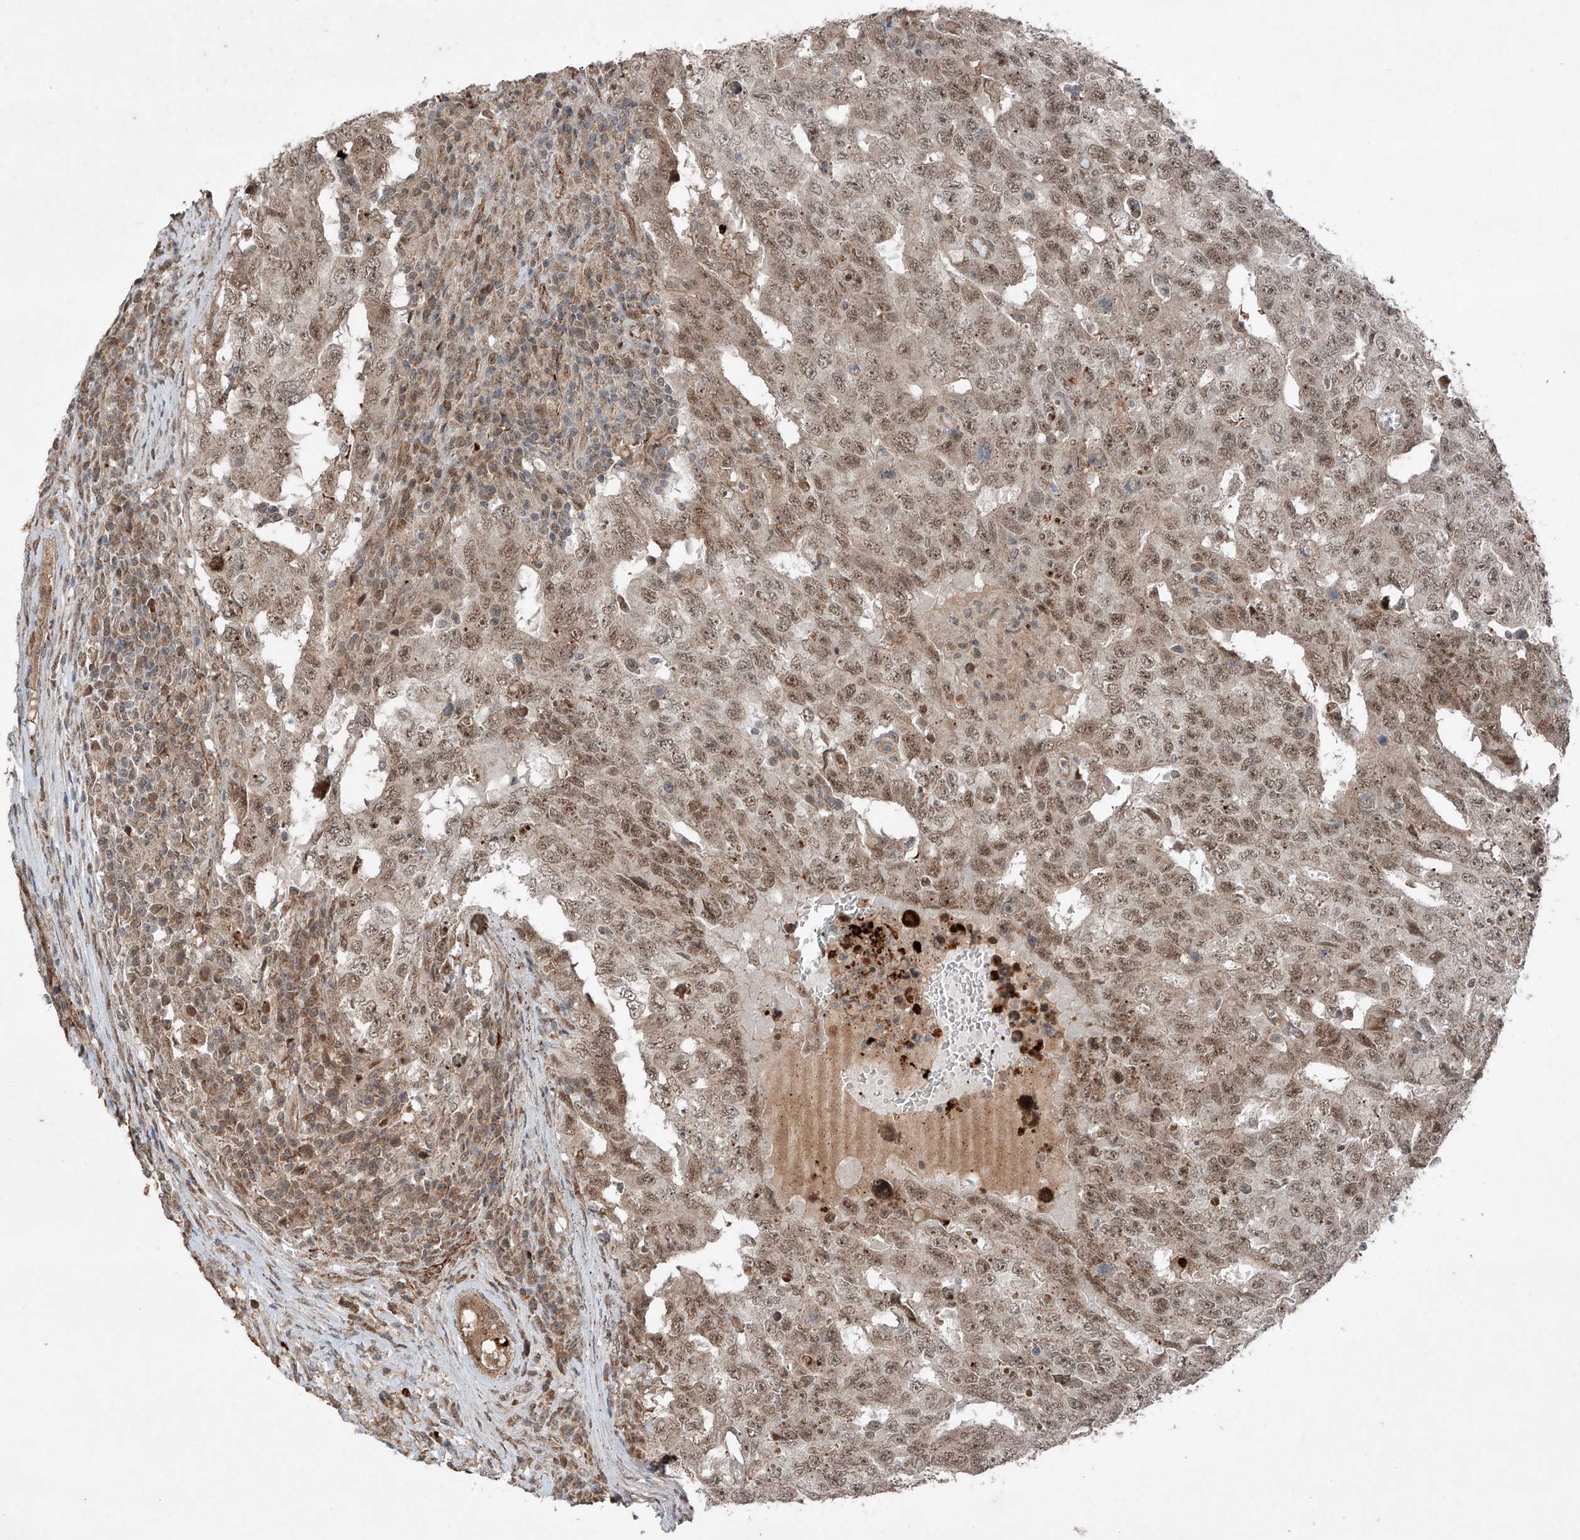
{"staining": {"intensity": "moderate", "quantity": ">75%", "location": "nuclear"}, "tissue": "testis cancer", "cell_type": "Tumor cells", "image_type": "cancer", "snomed": [{"axis": "morphology", "description": "Carcinoma, Embryonal, NOS"}, {"axis": "topography", "description": "Testis"}], "caption": "DAB (3,3'-diaminobenzidine) immunohistochemical staining of embryonal carcinoma (testis) reveals moderate nuclear protein staining in approximately >75% of tumor cells.", "gene": "ZNF620", "patient": {"sex": "male", "age": 26}}